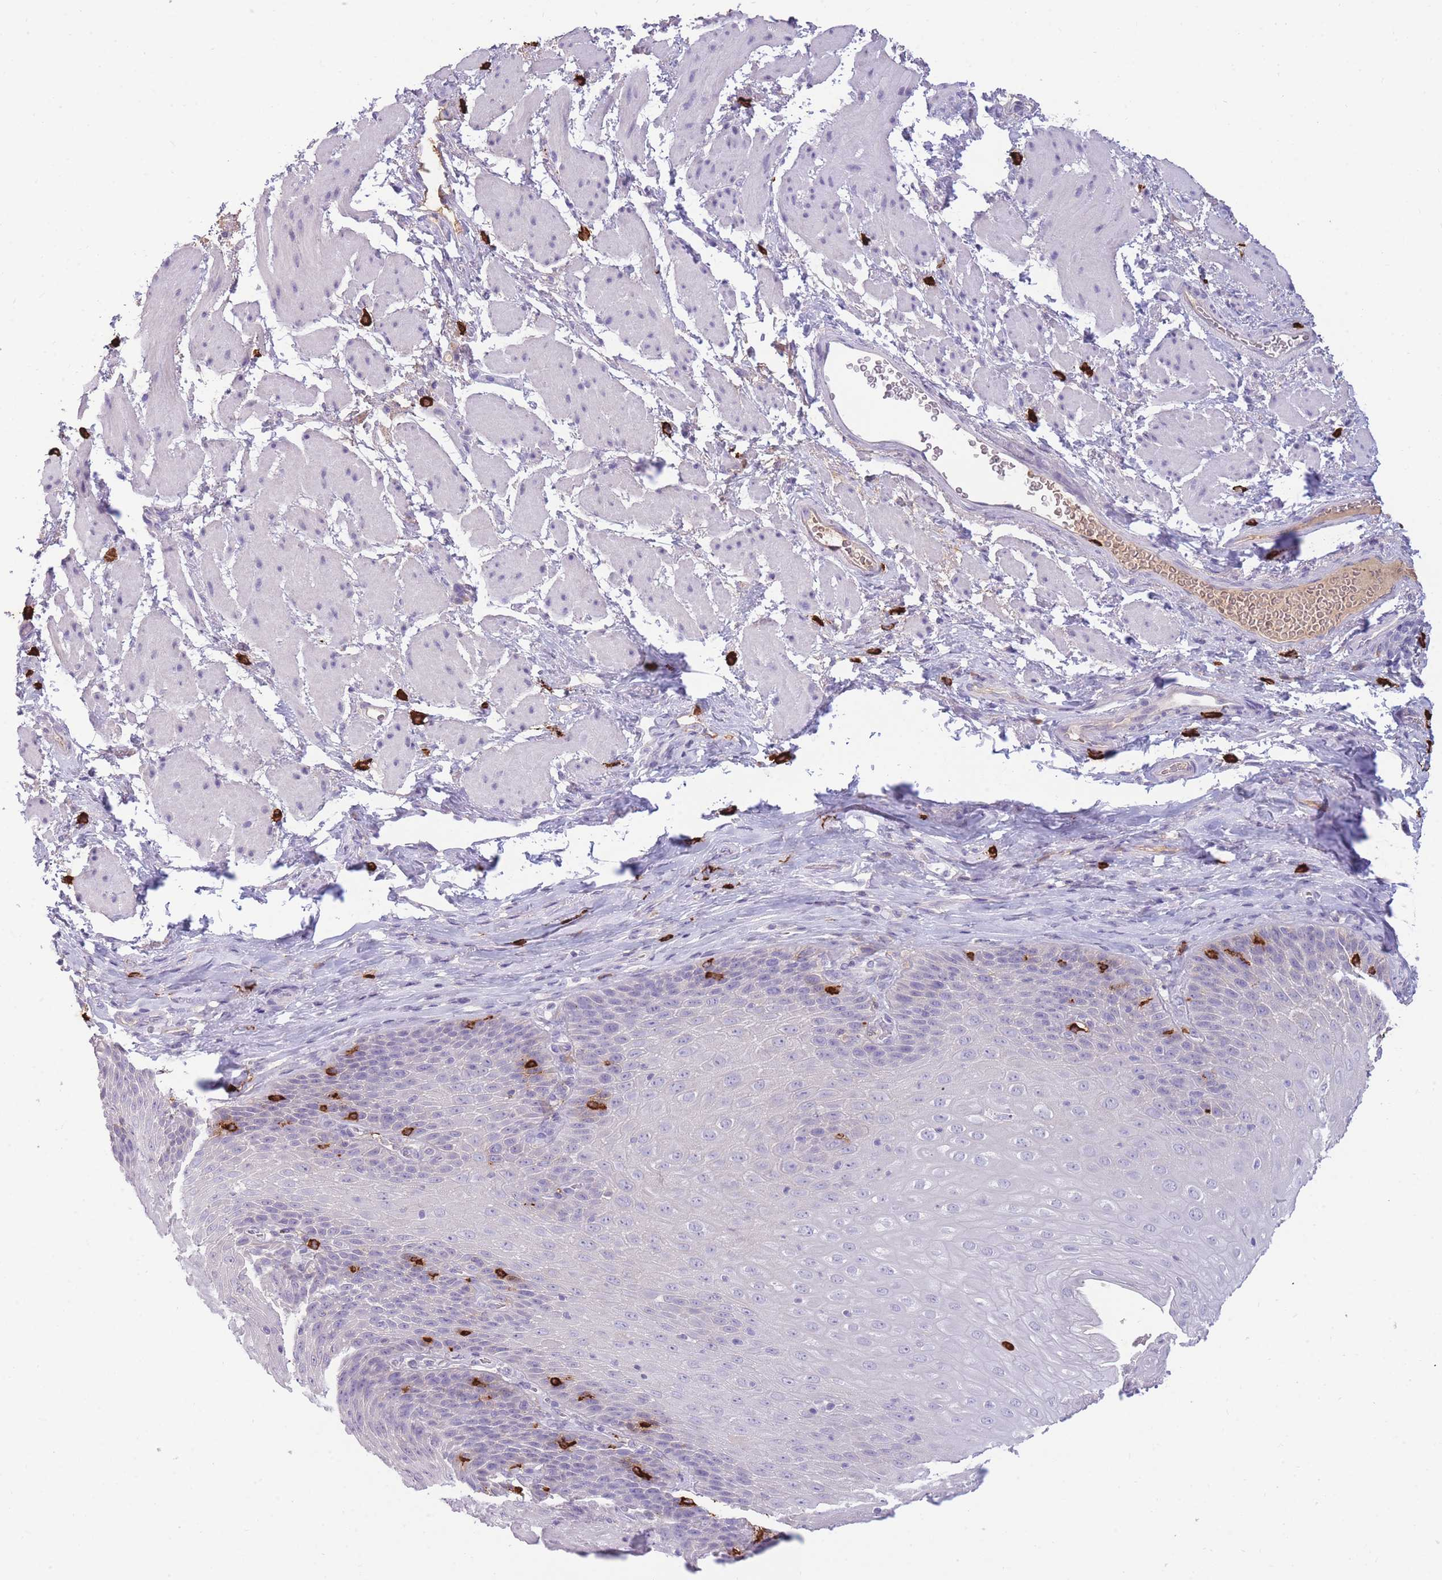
{"staining": {"intensity": "negative", "quantity": "none", "location": "none"}, "tissue": "esophagus", "cell_type": "Squamous epithelial cells", "image_type": "normal", "snomed": [{"axis": "morphology", "description": "Normal tissue, NOS"}, {"axis": "topography", "description": "Esophagus"}], "caption": "High power microscopy micrograph of an immunohistochemistry image of benign esophagus, revealing no significant positivity in squamous epithelial cells.", "gene": "TPSD1", "patient": {"sex": "female", "age": 61}}